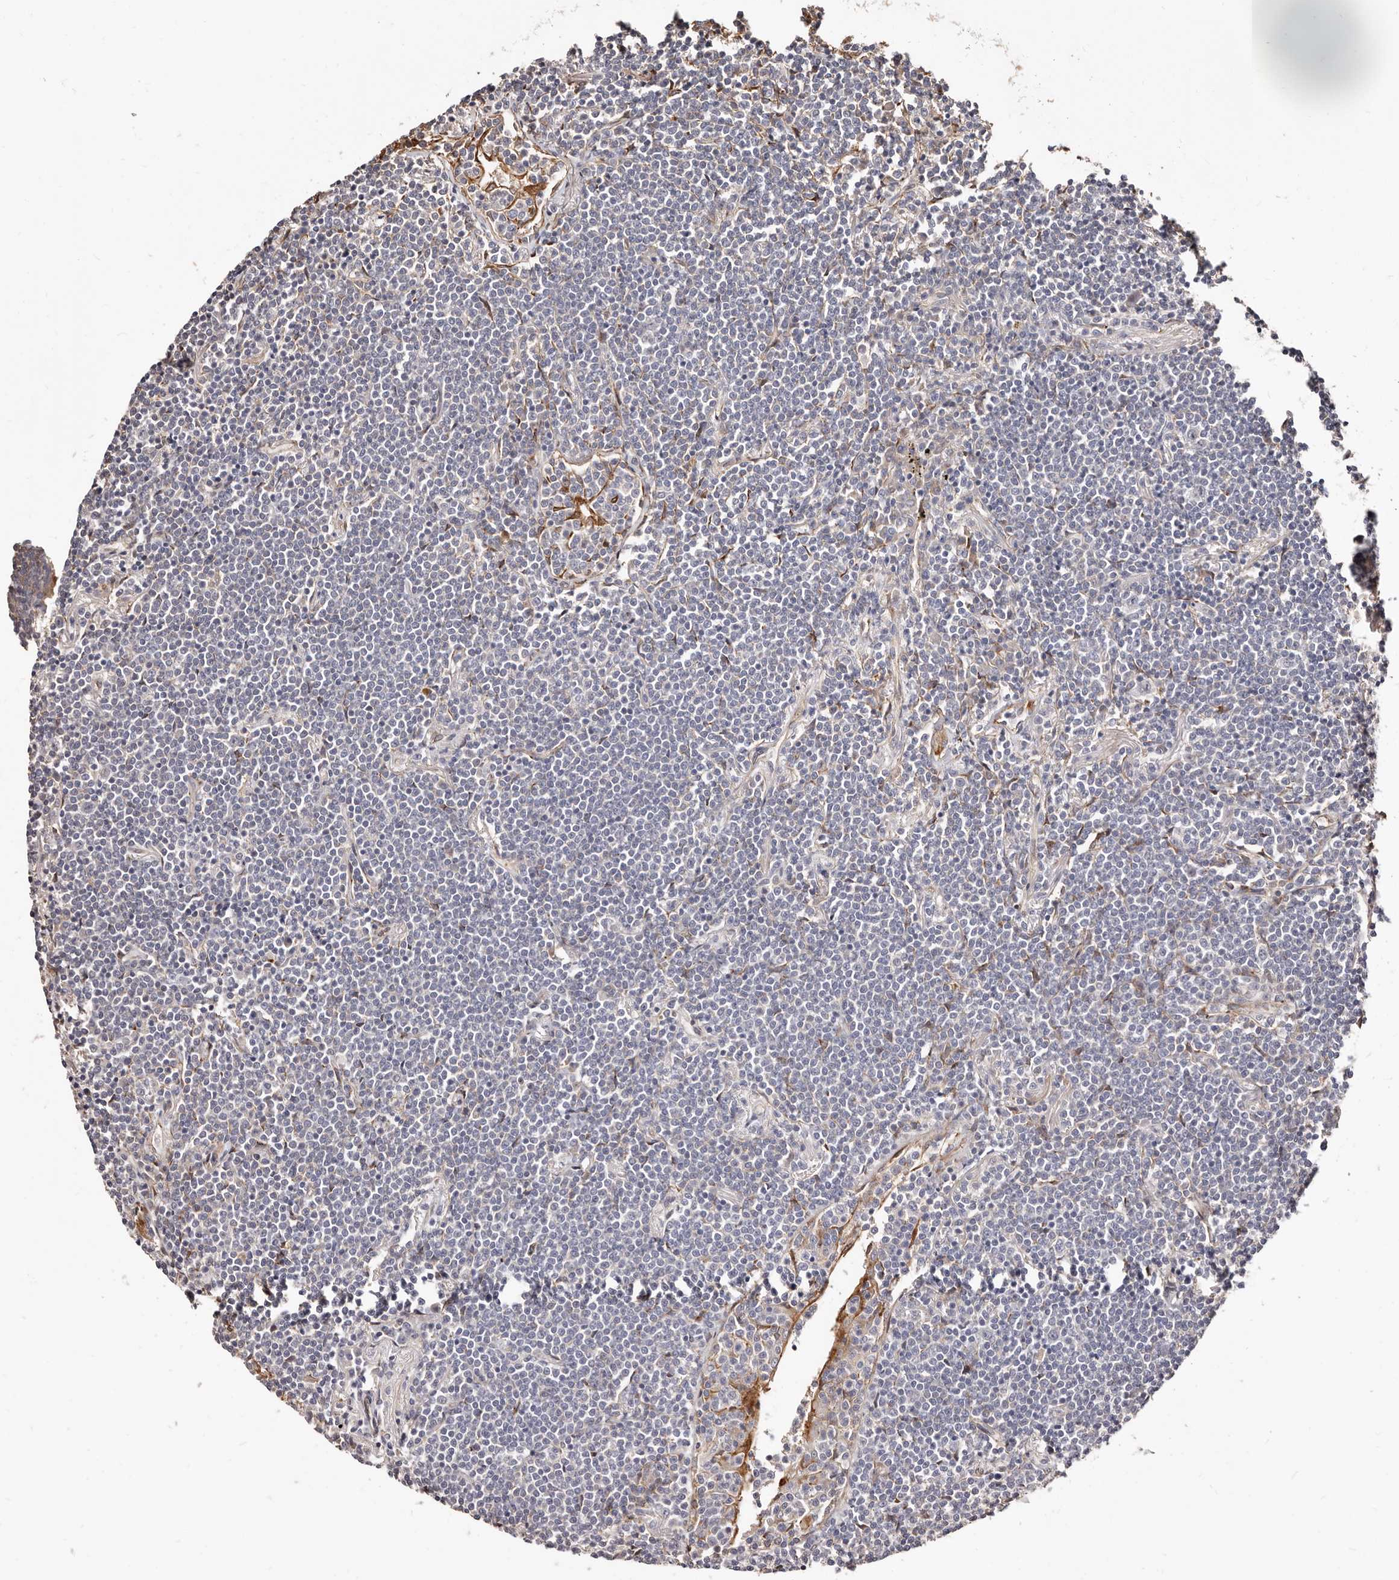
{"staining": {"intensity": "negative", "quantity": "none", "location": "none"}, "tissue": "lymphoma", "cell_type": "Tumor cells", "image_type": "cancer", "snomed": [{"axis": "morphology", "description": "Malignant lymphoma, non-Hodgkin's type, Low grade"}, {"axis": "topography", "description": "Lung"}], "caption": "Immunohistochemistry histopathology image of neoplastic tissue: lymphoma stained with DAB reveals no significant protein positivity in tumor cells.", "gene": "TRIP13", "patient": {"sex": "female", "age": 71}}